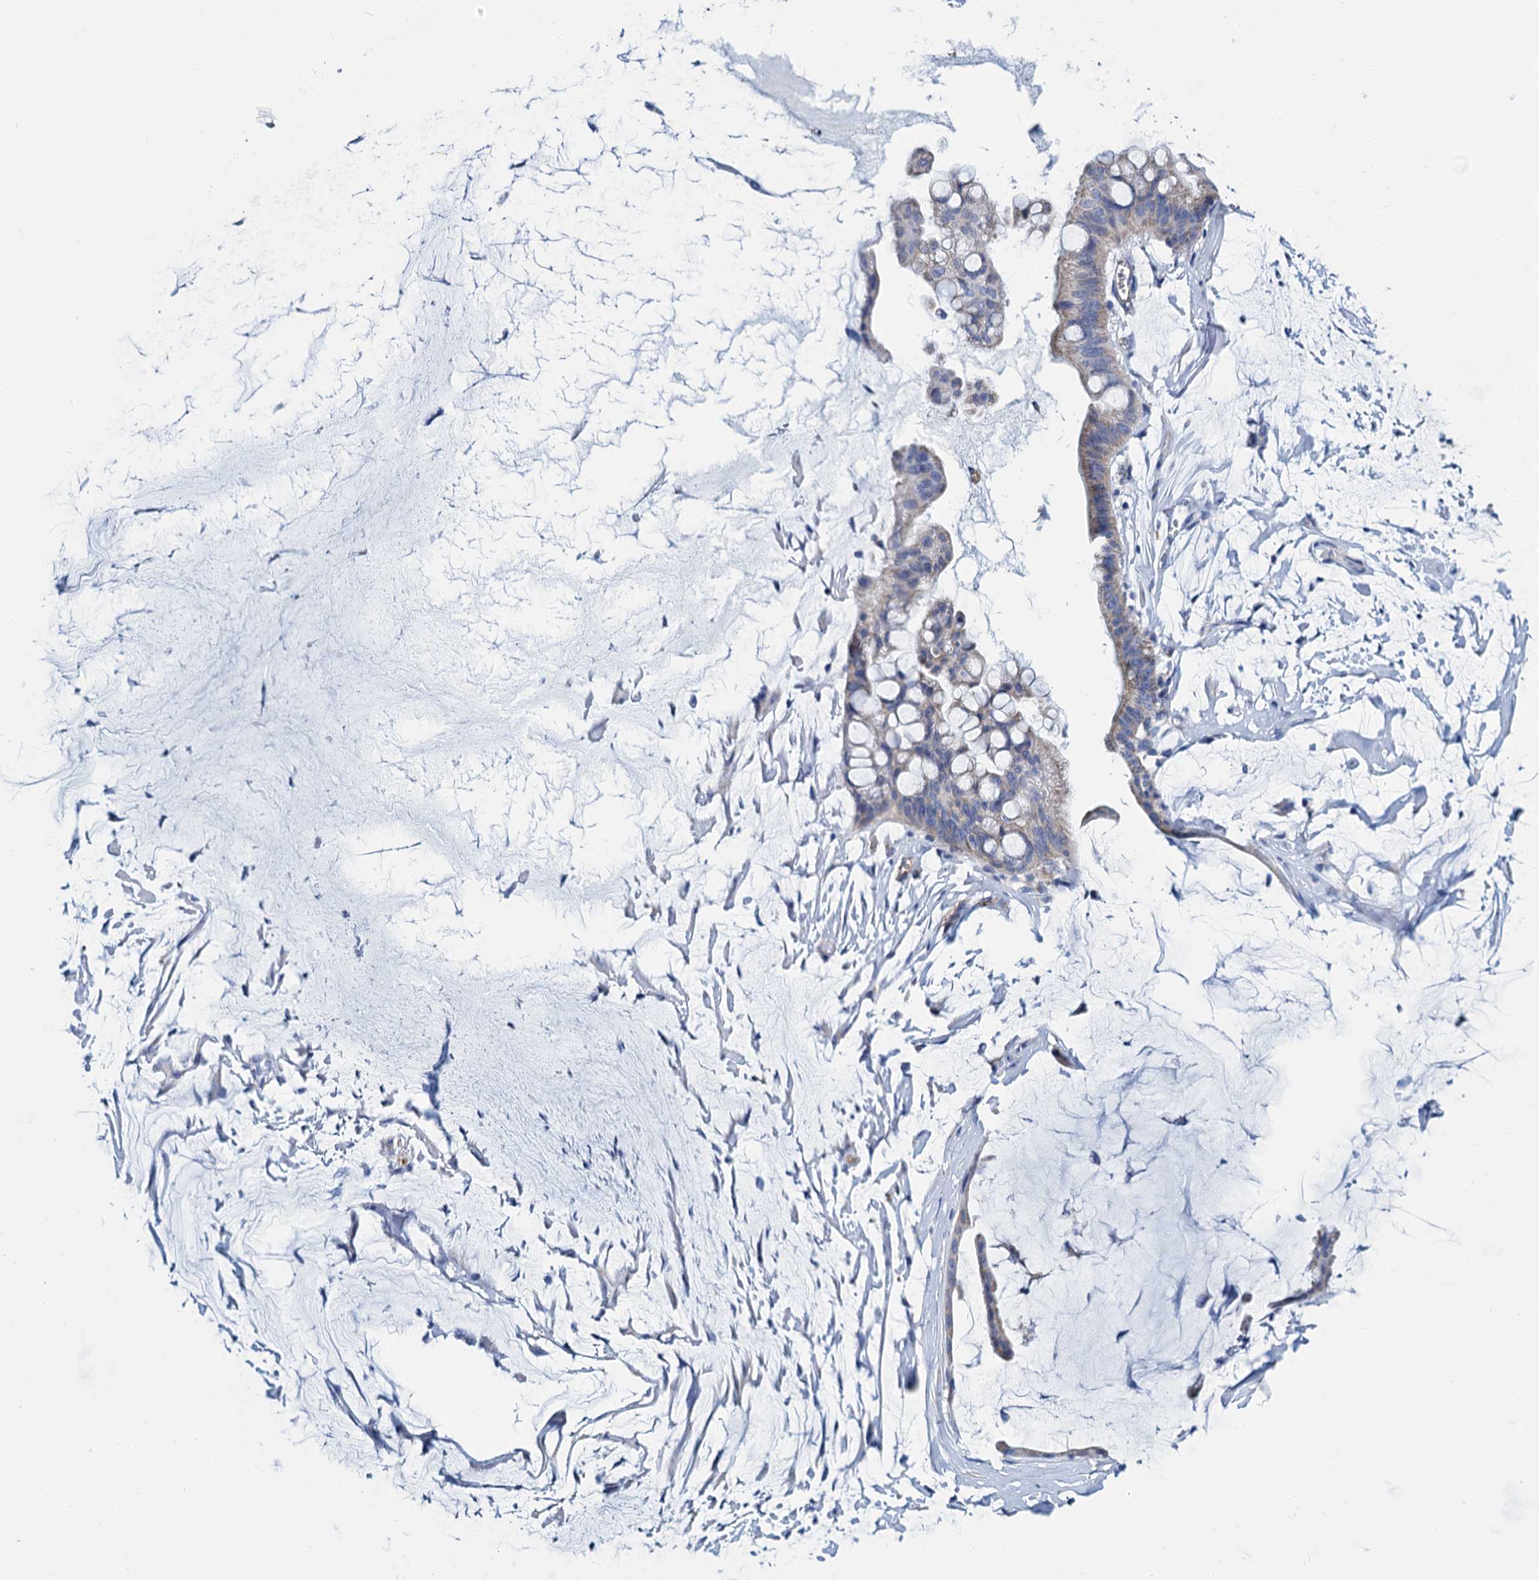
{"staining": {"intensity": "weak", "quantity": "<25%", "location": "cytoplasmic/membranous"}, "tissue": "ovarian cancer", "cell_type": "Tumor cells", "image_type": "cancer", "snomed": [{"axis": "morphology", "description": "Cystadenocarcinoma, mucinous, NOS"}, {"axis": "topography", "description": "Ovary"}], "caption": "This histopathology image is of ovarian cancer stained with IHC to label a protein in brown with the nuclei are counter-stained blue. There is no positivity in tumor cells.", "gene": "SLC1A3", "patient": {"sex": "female", "age": 73}}